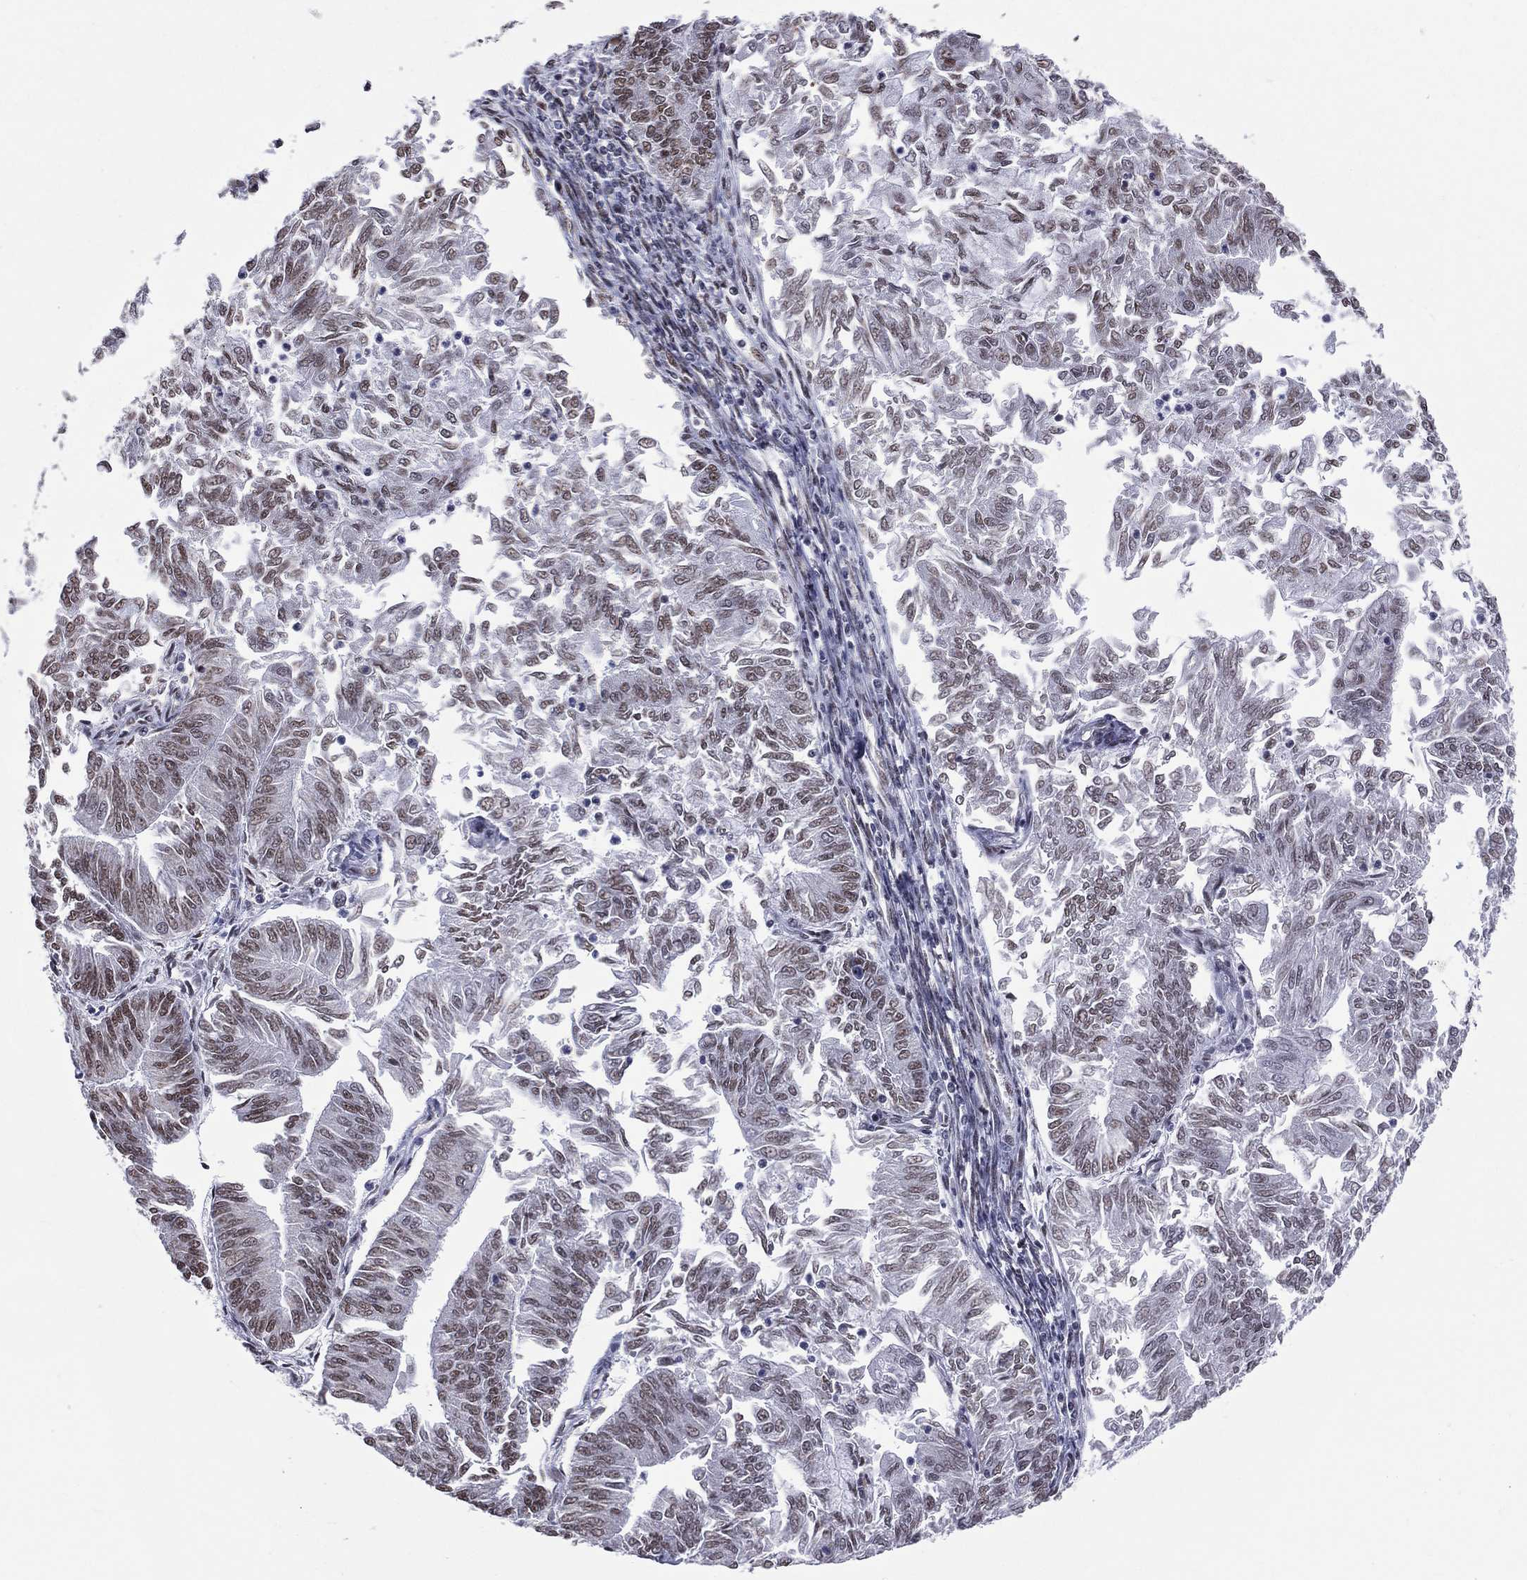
{"staining": {"intensity": "moderate", "quantity": "25%-75%", "location": "nuclear"}, "tissue": "endometrial cancer", "cell_type": "Tumor cells", "image_type": "cancer", "snomed": [{"axis": "morphology", "description": "Adenocarcinoma, NOS"}, {"axis": "topography", "description": "Endometrium"}], "caption": "Protein staining displays moderate nuclear expression in approximately 25%-75% of tumor cells in adenocarcinoma (endometrial).", "gene": "ZNF7", "patient": {"sex": "female", "age": 59}}